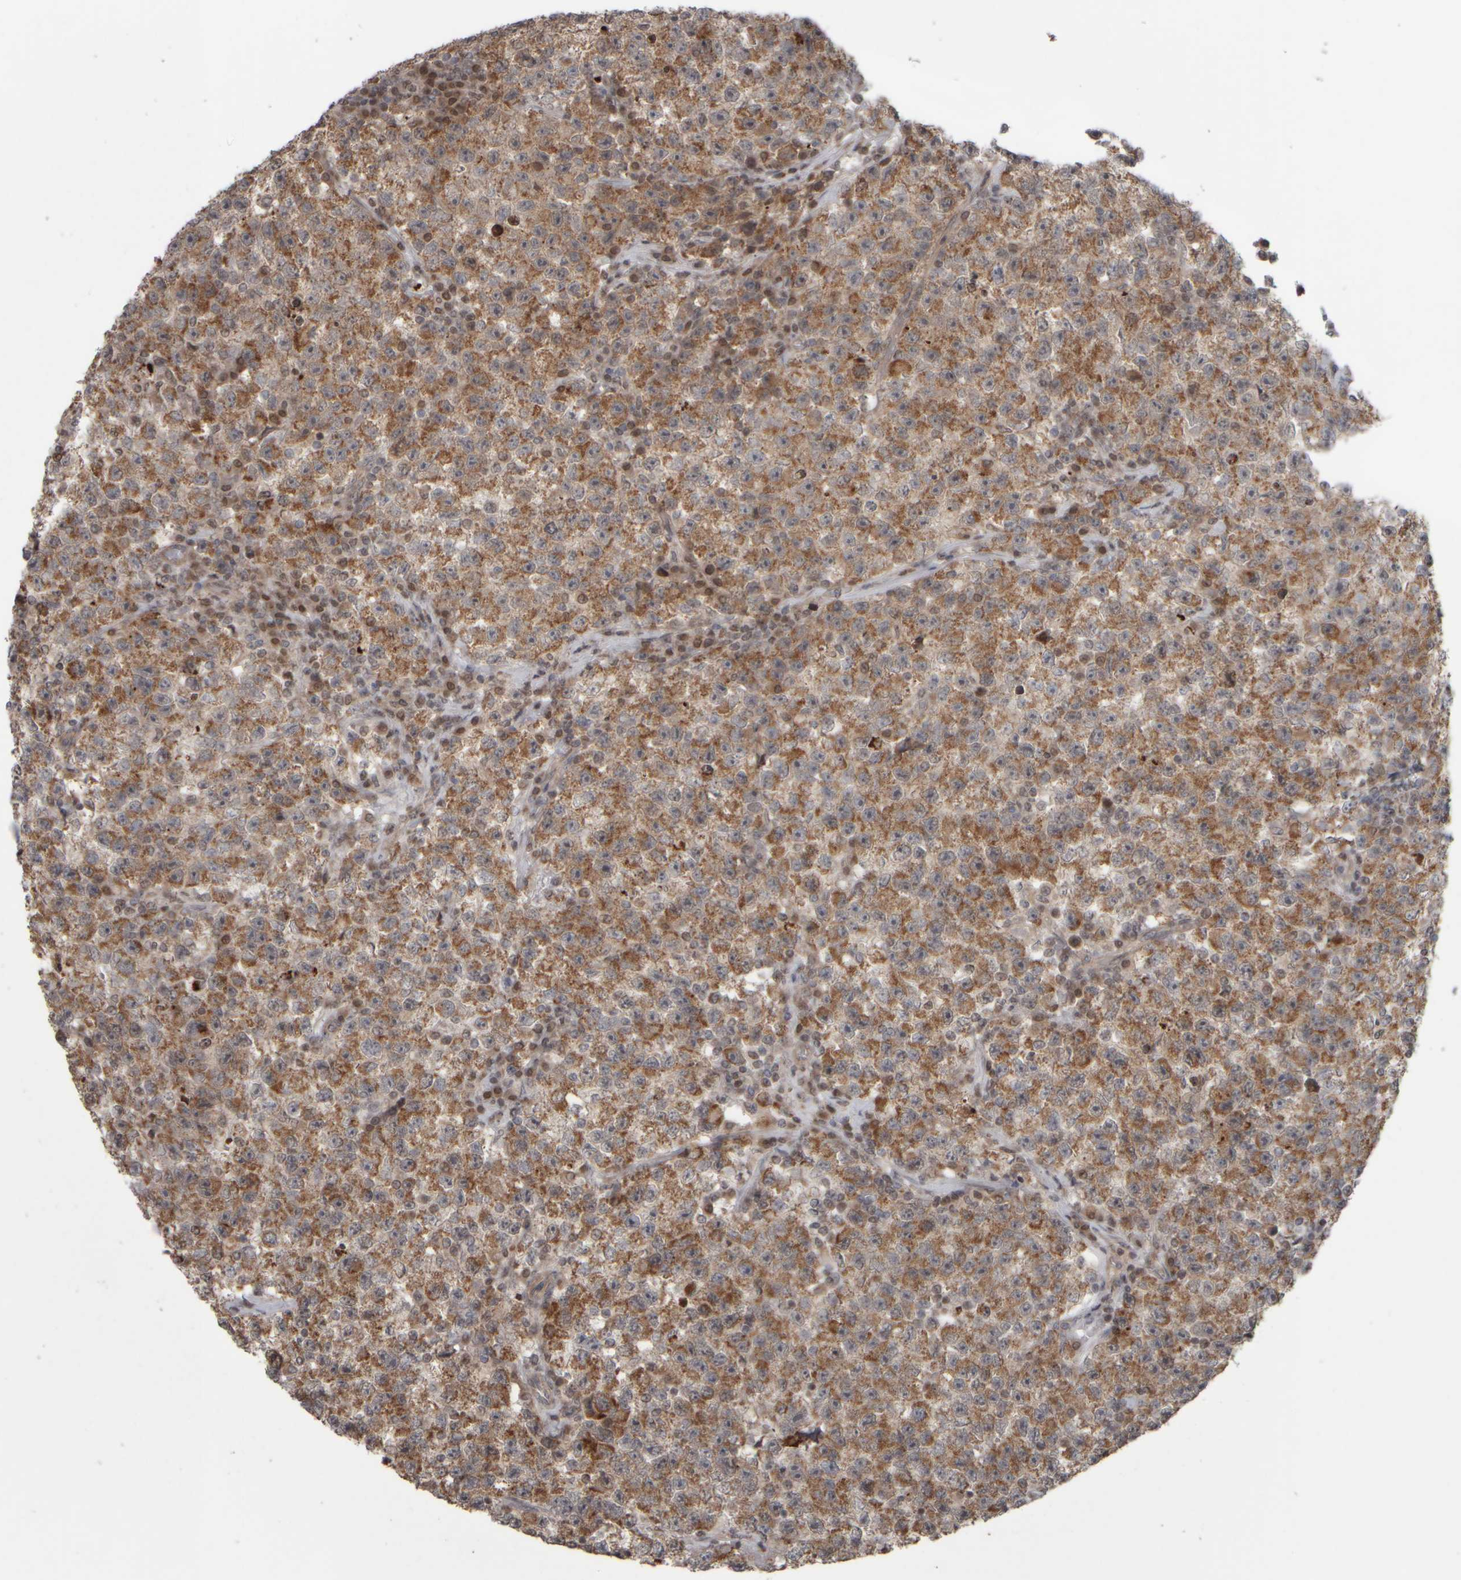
{"staining": {"intensity": "moderate", "quantity": ">75%", "location": "cytoplasmic/membranous"}, "tissue": "testis cancer", "cell_type": "Tumor cells", "image_type": "cancer", "snomed": [{"axis": "morphology", "description": "Seminoma, NOS"}, {"axis": "topography", "description": "Testis"}], "caption": "Testis cancer stained for a protein (brown) reveals moderate cytoplasmic/membranous positive expression in about >75% of tumor cells.", "gene": "CWC27", "patient": {"sex": "male", "age": 22}}